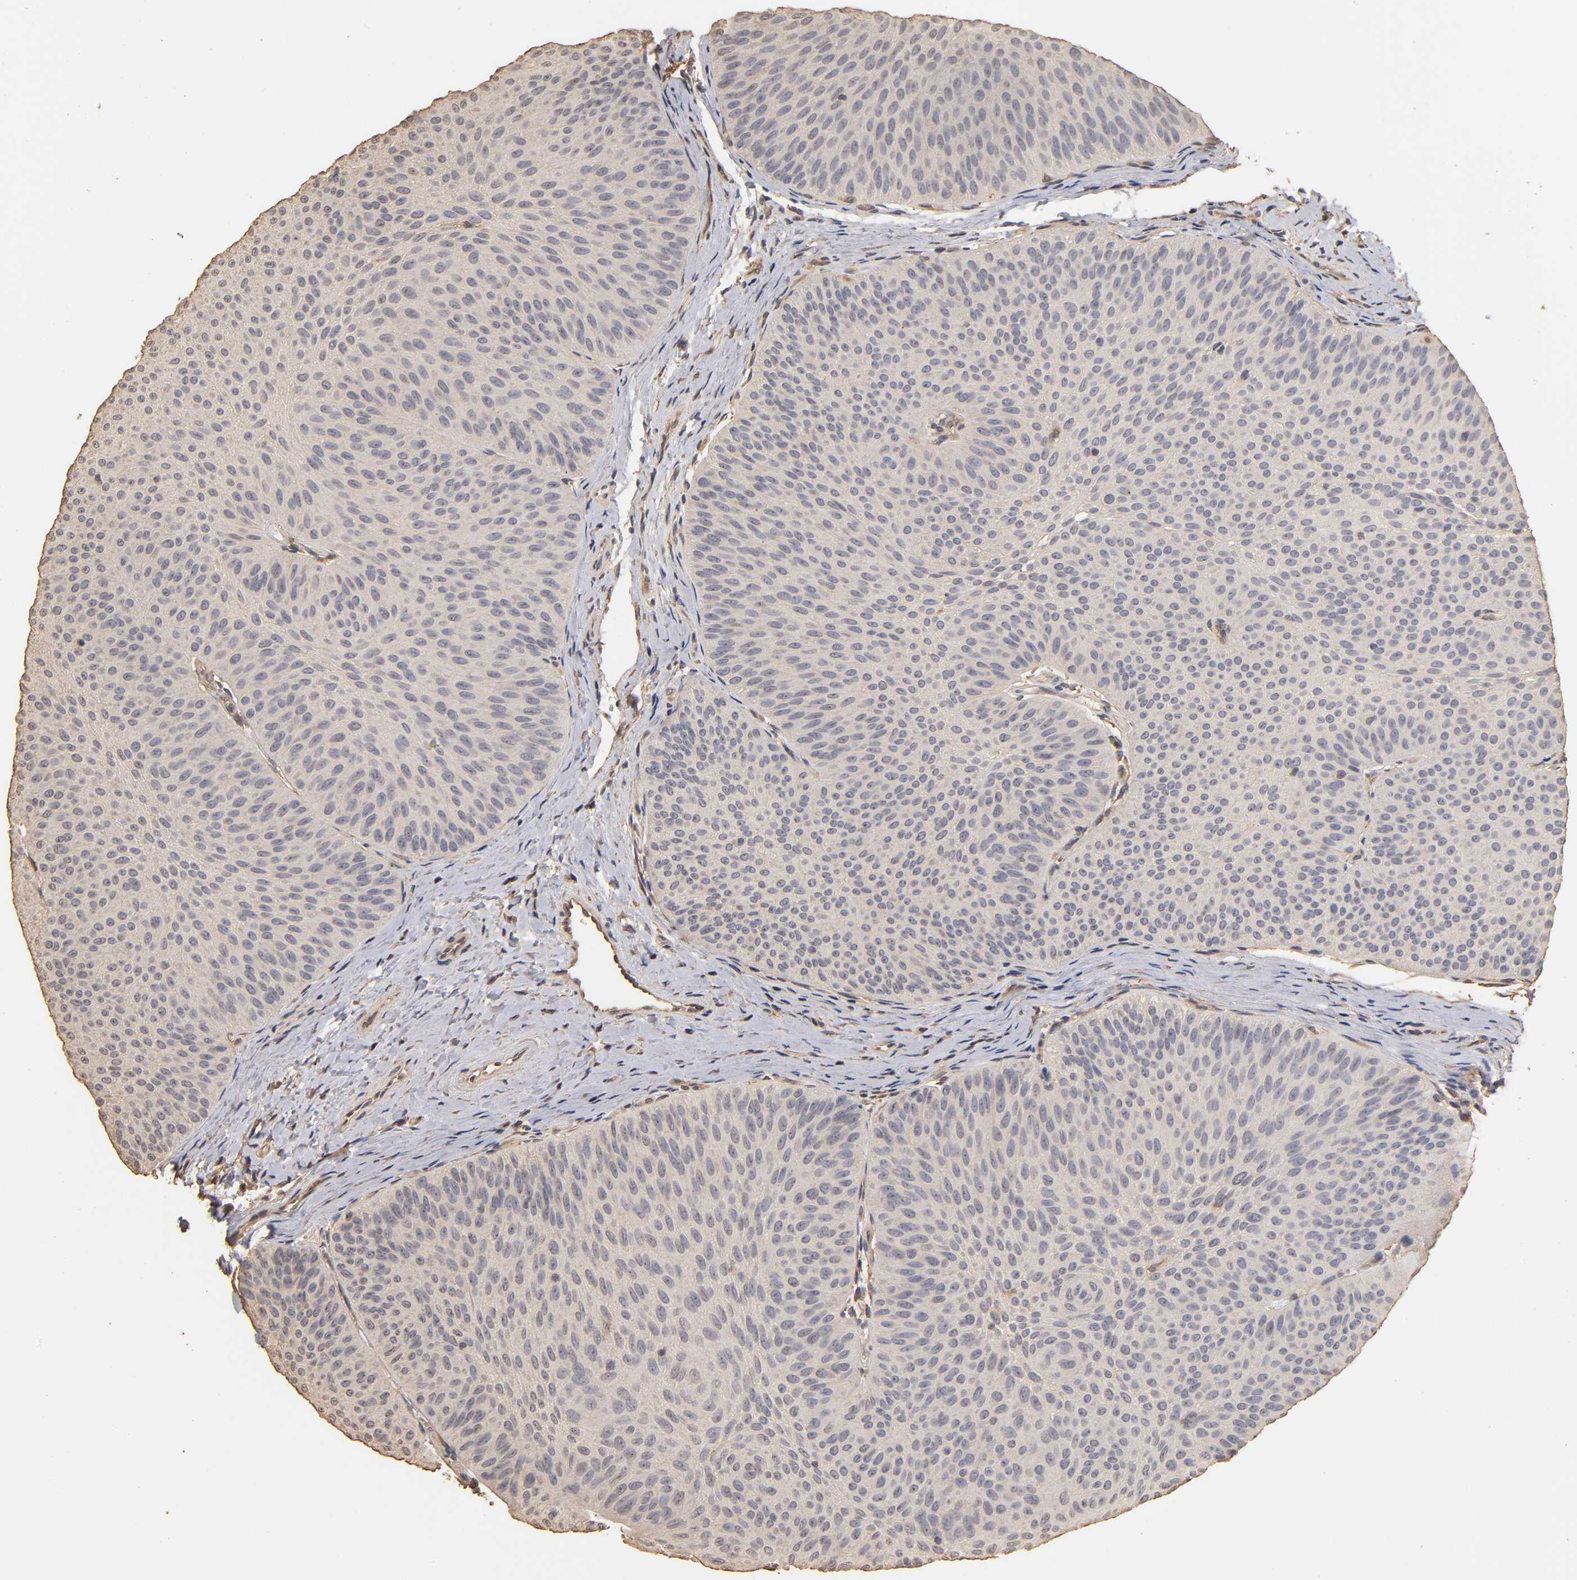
{"staining": {"intensity": "negative", "quantity": "none", "location": "none"}, "tissue": "urothelial cancer", "cell_type": "Tumor cells", "image_type": "cancer", "snomed": [{"axis": "morphology", "description": "Urothelial carcinoma, Low grade"}, {"axis": "topography", "description": "Urinary bladder"}], "caption": "Immunohistochemical staining of urothelial carcinoma (low-grade) demonstrates no significant positivity in tumor cells.", "gene": "VSIG4", "patient": {"sex": "female", "age": 60}}